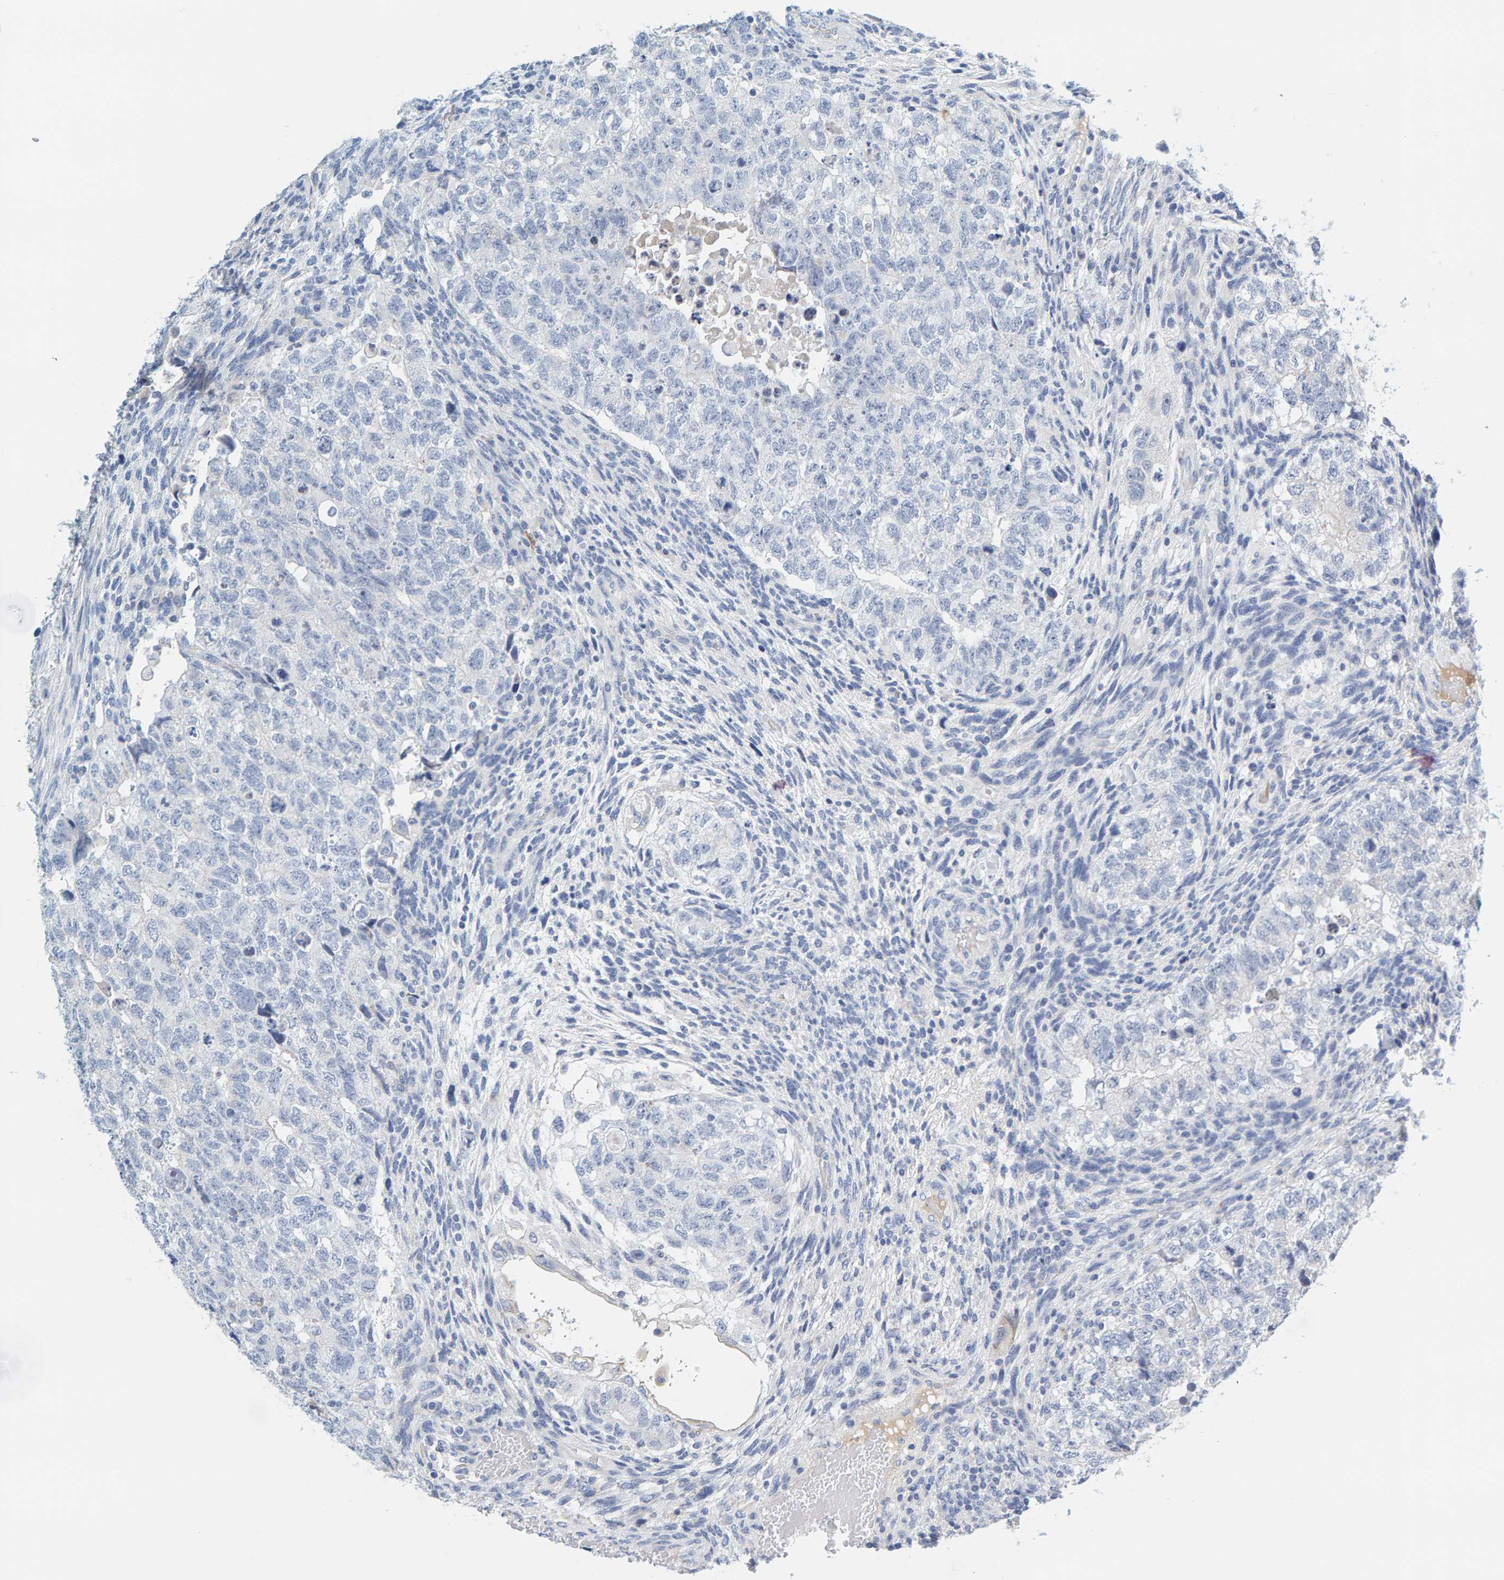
{"staining": {"intensity": "negative", "quantity": "none", "location": "none"}, "tissue": "testis cancer", "cell_type": "Tumor cells", "image_type": "cancer", "snomed": [{"axis": "morphology", "description": "Carcinoma, Embryonal, NOS"}, {"axis": "topography", "description": "Testis"}], "caption": "Protein analysis of testis cancer (embryonal carcinoma) shows no significant expression in tumor cells.", "gene": "MOG", "patient": {"sex": "male", "age": 36}}